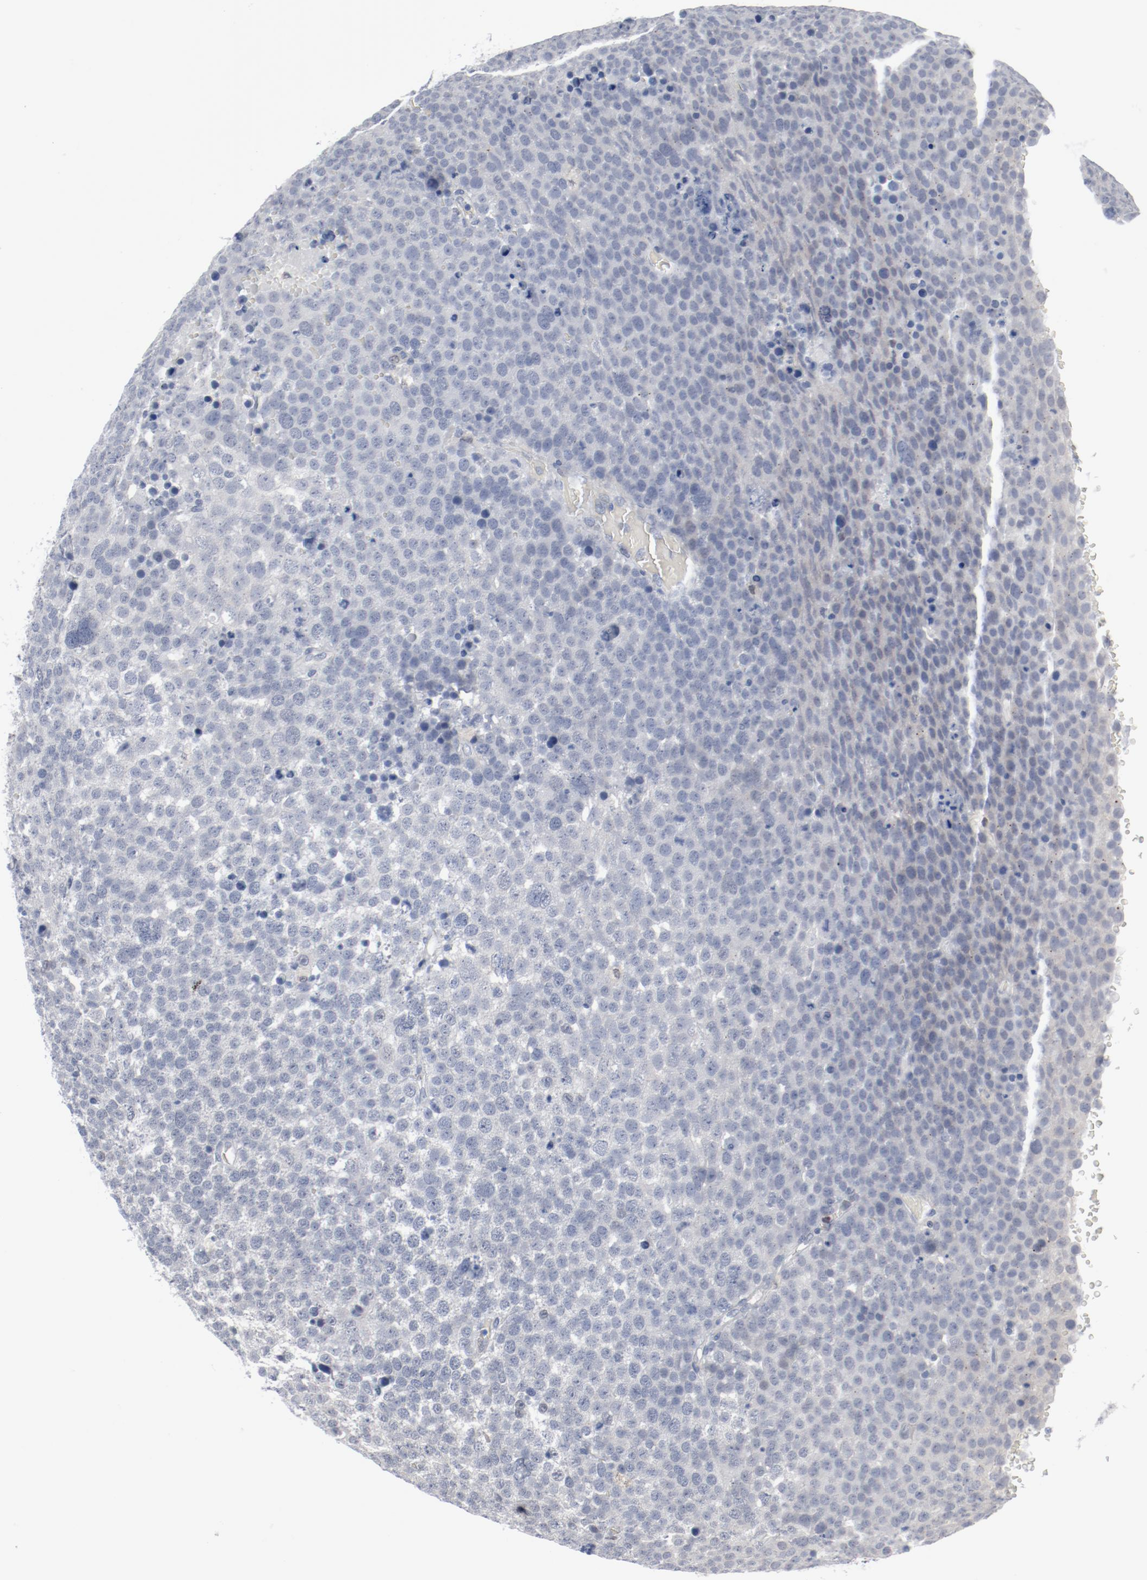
{"staining": {"intensity": "negative", "quantity": "none", "location": "none"}, "tissue": "testis cancer", "cell_type": "Tumor cells", "image_type": "cancer", "snomed": [{"axis": "morphology", "description": "Seminoma, NOS"}, {"axis": "topography", "description": "Testis"}], "caption": "DAB (3,3'-diaminobenzidine) immunohistochemical staining of human testis cancer (seminoma) reveals no significant expression in tumor cells. The staining is performed using DAB (3,3'-diaminobenzidine) brown chromogen with nuclei counter-stained in using hematoxylin.", "gene": "FOXN2", "patient": {"sex": "male", "age": 71}}